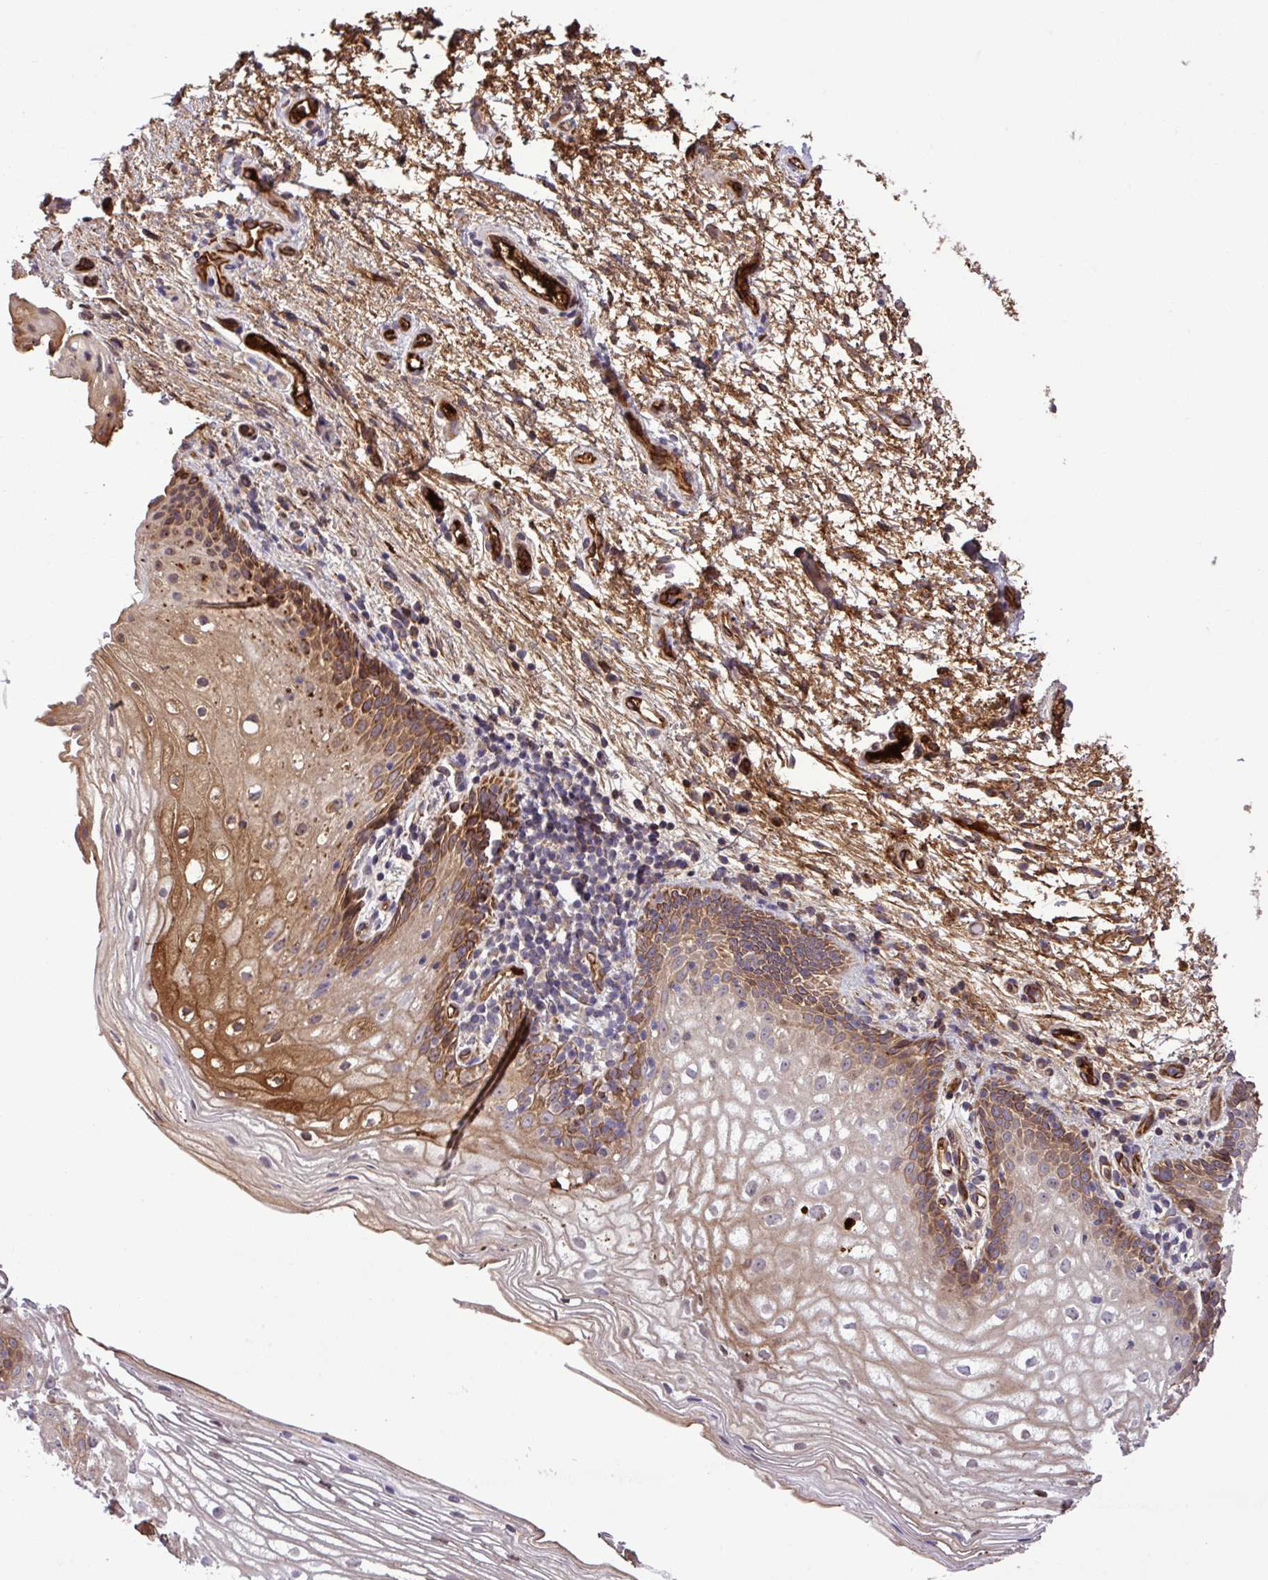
{"staining": {"intensity": "moderate", "quantity": "25%-75%", "location": "cytoplasmic/membranous"}, "tissue": "vagina", "cell_type": "Squamous epithelial cells", "image_type": "normal", "snomed": [{"axis": "morphology", "description": "Normal tissue, NOS"}, {"axis": "topography", "description": "Vagina"}], "caption": "Immunohistochemical staining of unremarkable human vagina exhibits medium levels of moderate cytoplasmic/membranous positivity in approximately 25%-75% of squamous epithelial cells. The staining was performed using DAB, with brown indicating positive protein expression. Nuclei are stained blue with hematoxylin.", "gene": "ZNF266", "patient": {"sex": "female", "age": 47}}